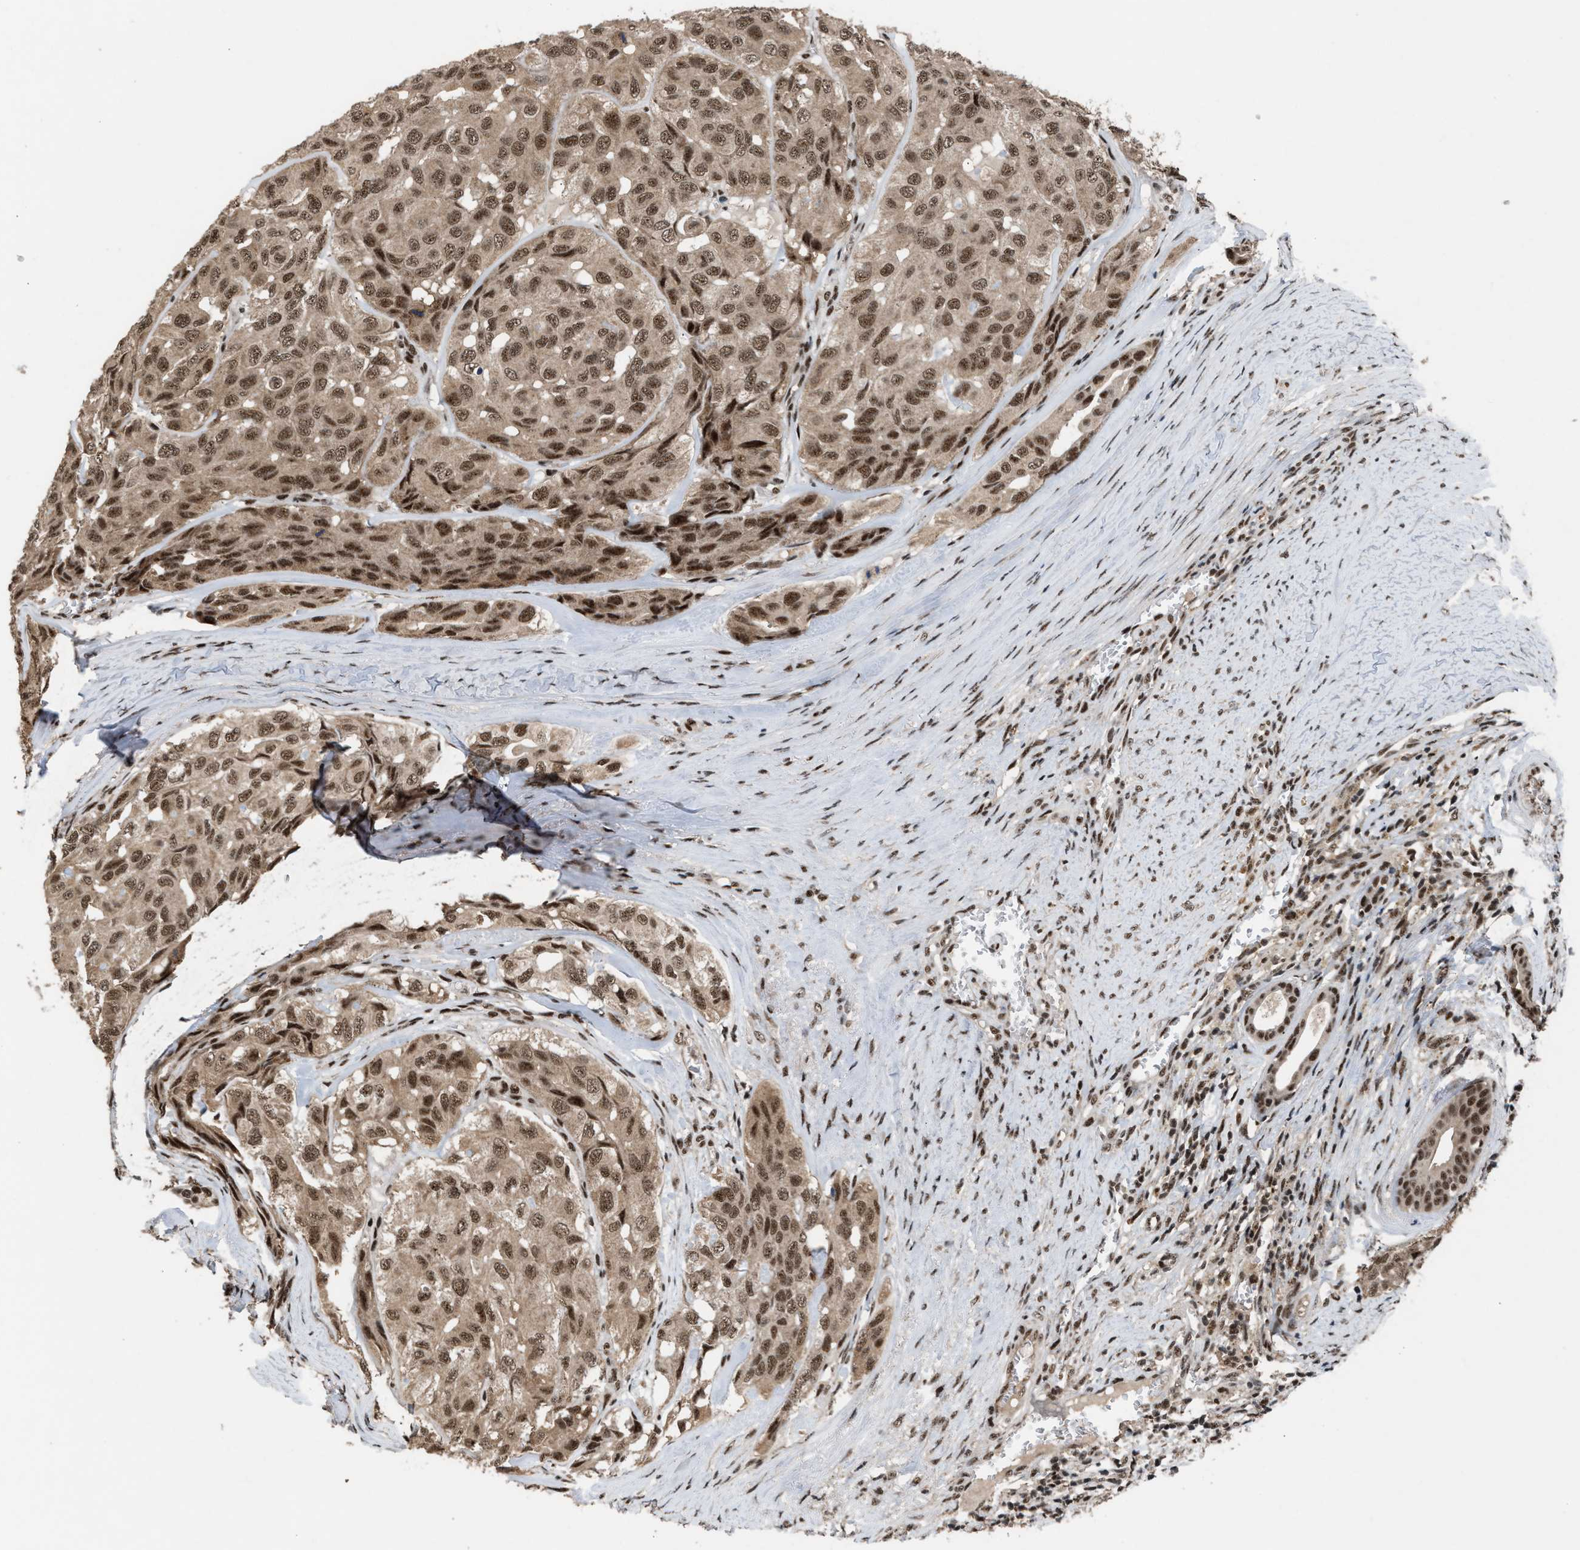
{"staining": {"intensity": "moderate", "quantity": ">75%", "location": "cytoplasmic/membranous,nuclear"}, "tissue": "head and neck cancer", "cell_type": "Tumor cells", "image_type": "cancer", "snomed": [{"axis": "morphology", "description": "Adenocarcinoma, NOS"}, {"axis": "topography", "description": "Salivary gland, NOS"}, {"axis": "topography", "description": "Head-Neck"}], "caption": "An immunohistochemistry (IHC) photomicrograph of neoplastic tissue is shown. Protein staining in brown highlights moderate cytoplasmic/membranous and nuclear positivity in adenocarcinoma (head and neck) within tumor cells. The protein of interest is shown in brown color, while the nuclei are stained blue.", "gene": "PRPF4", "patient": {"sex": "female", "age": 76}}